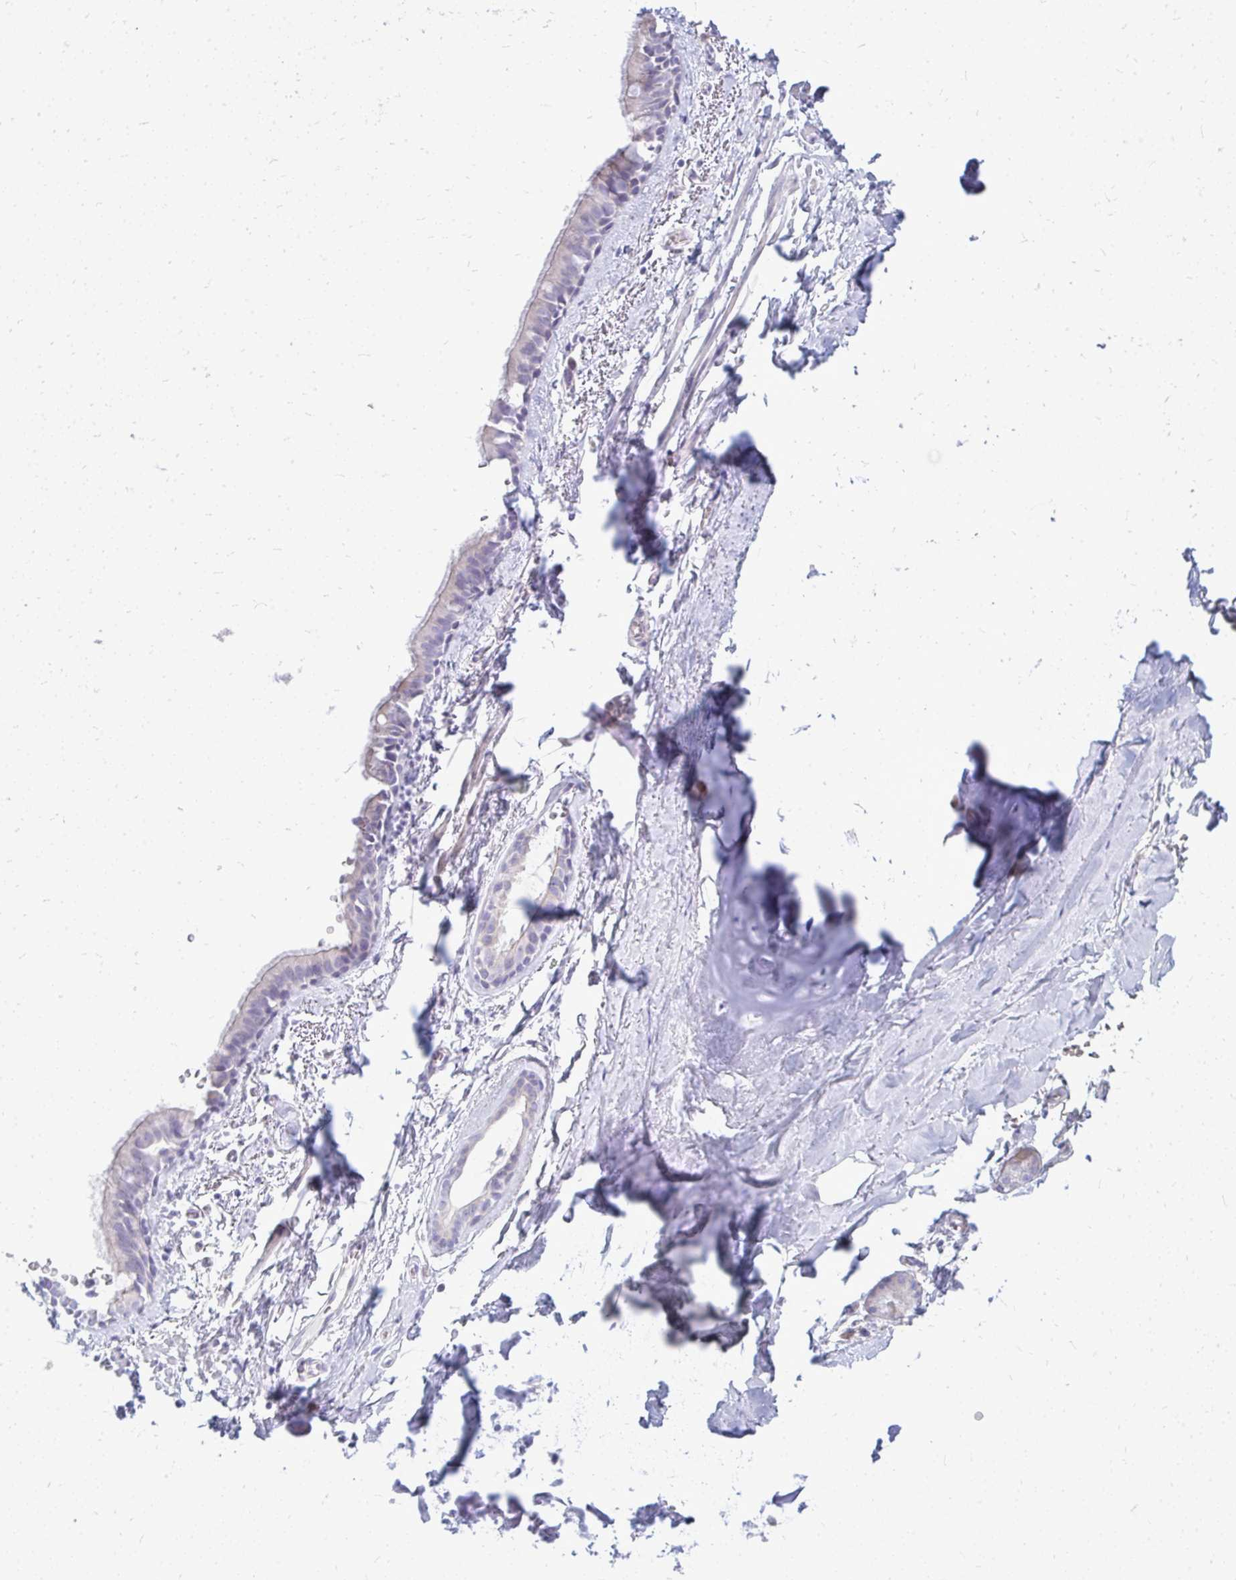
{"staining": {"intensity": "negative", "quantity": "none", "location": "none"}, "tissue": "adipose tissue", "cell_type": "Adipocytes", "image_type": "normal", "snomed": [{"axis": "morphology", "description": "Normal tissue, NOS"}, {"axis": "topography", "description": "Cartilage tissue"}, {"axis": "topography", "description": "Bronchus"}, {"axis": "topography", "description": "Peripheral nerve tissue"}], "caption": "This is a micrograph of immunohistochemistry (IHC) staining of unremarkable adipose tissue, which shows no expression in adipocytes. Brightfield microscopy of immunohistochemistry (IHC) stained with DAB (brown) and hematoxylin (blue), captured at high magnification.", "gene": "TSPEAR", "patient": {"sex": "male", "age": 67}}